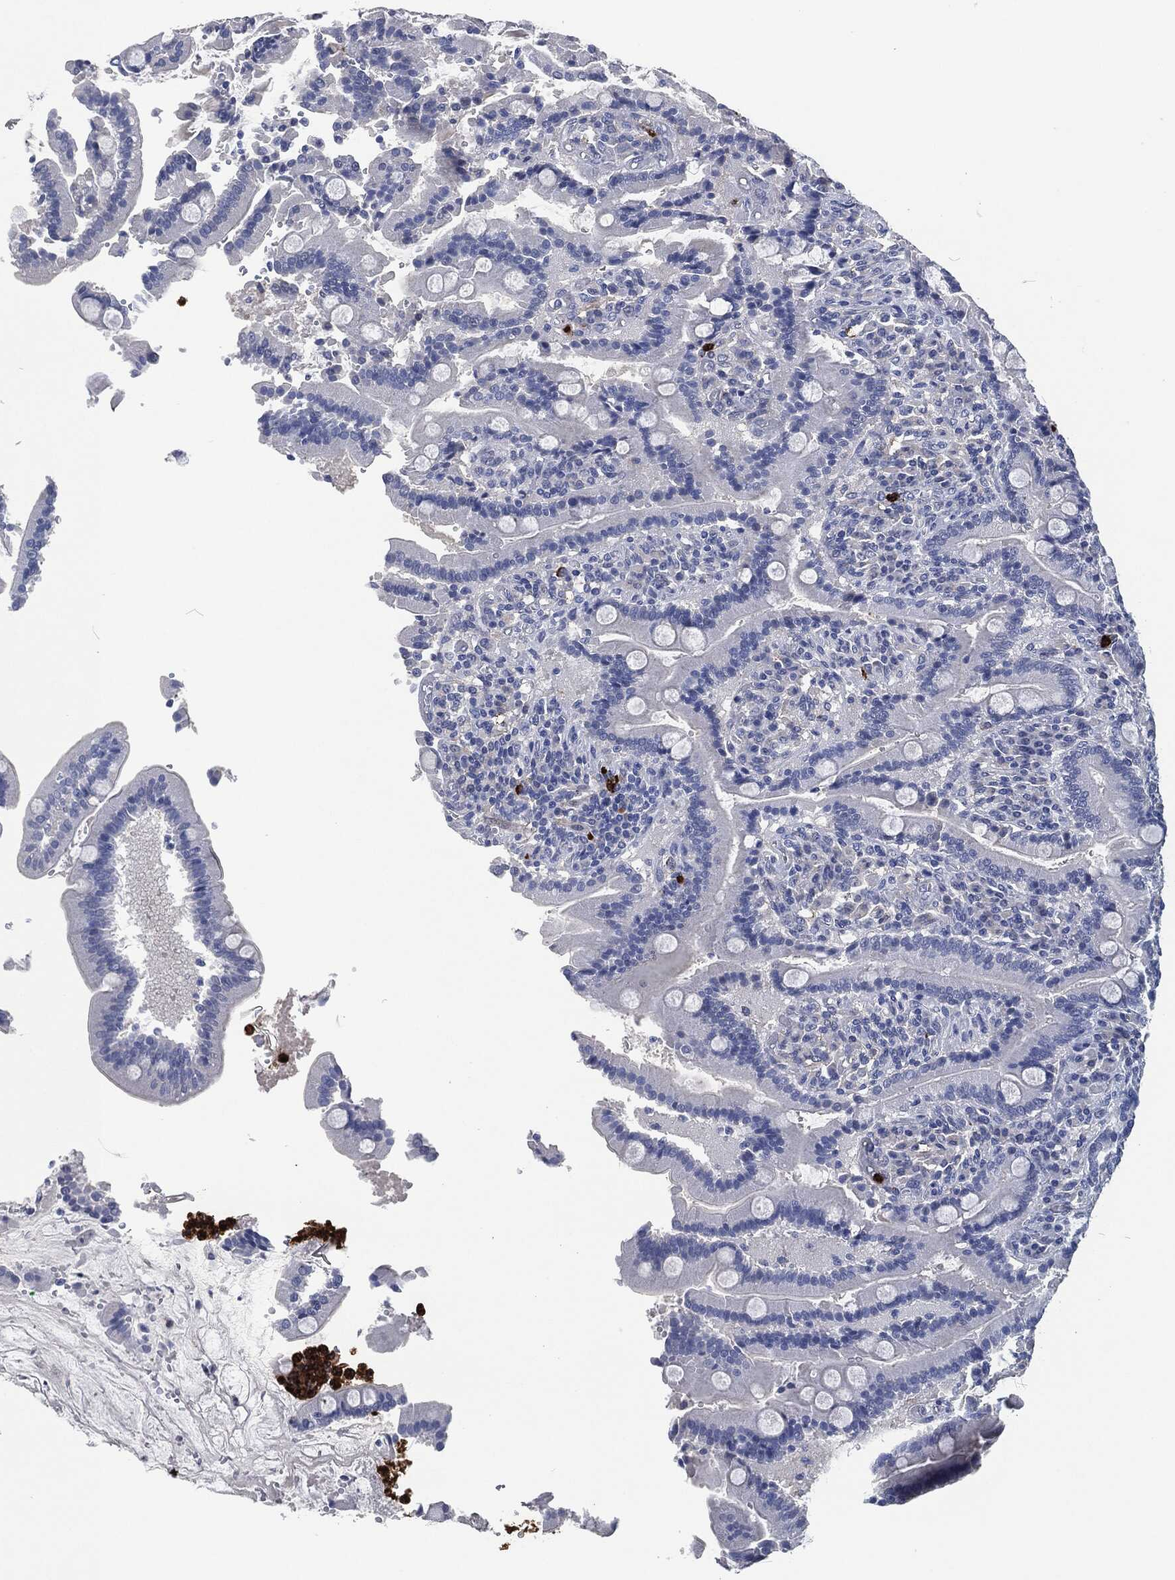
{"staining": {"intensity": "negative", "quantity": "none", "location": "none"}, "tissue": "duodenum", "cell_type": "Glandular cells", "image_type": "normal", "snomed": [{"axis": "morphology", "description": "Normal tissue, NOS"}, {"axis": "topography", "description": "Duodenum"}], "caption": "Glandular cells show no significant positivity in unremarkable duodenum. (DAB immunohistochemistry (IHC) visualized using brightfield microscopy, high magnification).", "gene": "MPO", "patient": {"sex": "female", "age": 62}}